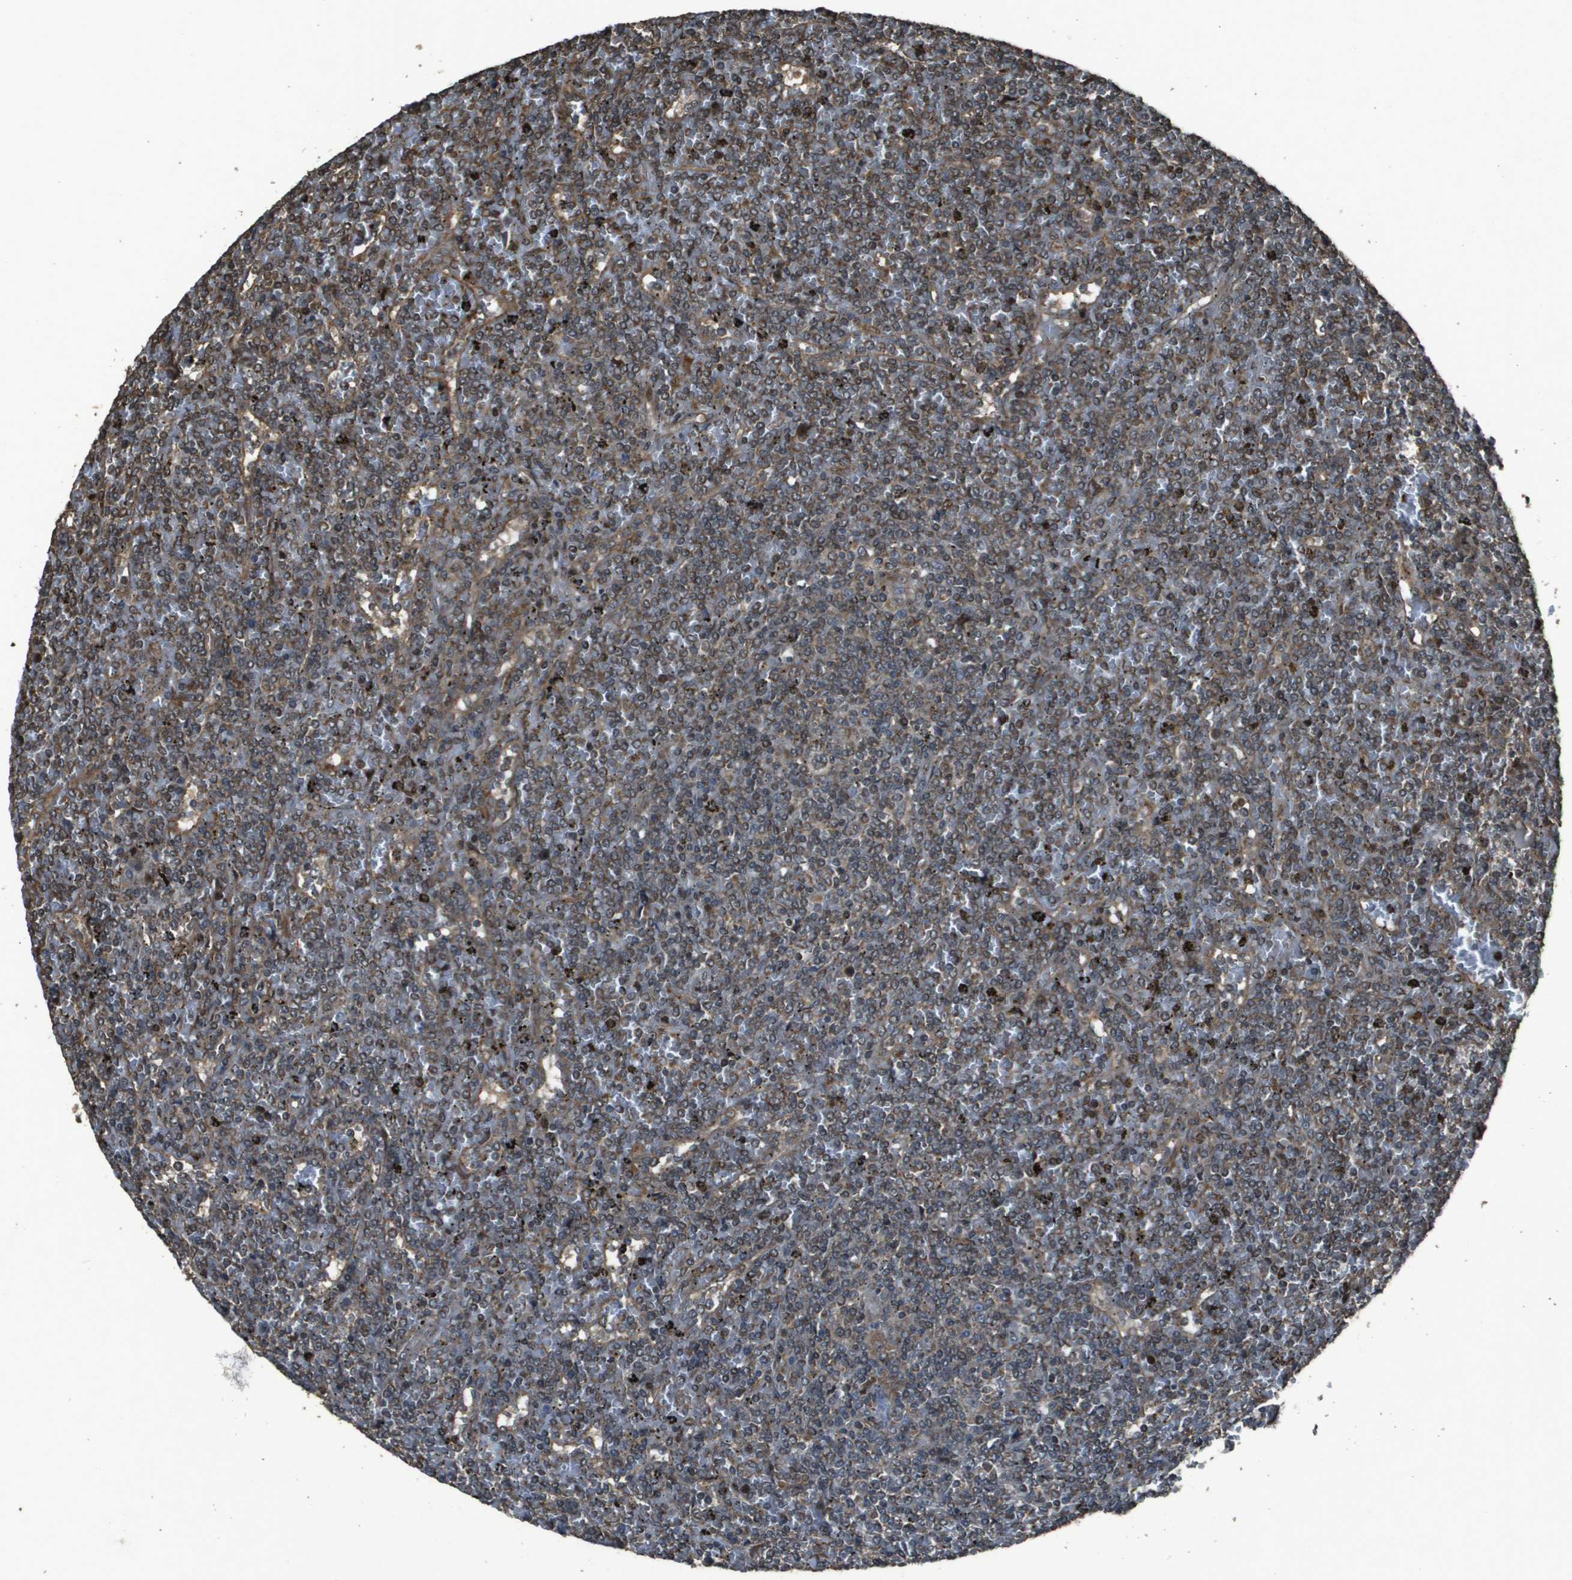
{"staining": {"intensity": "moderate", "quantity": ">75%", "location": "cytoplasmic/membranous"}, "tissue": "lymphoma", "cell_type": "Tumor cells", "image_type": "cancer", "snomed": [{"axis": "morphology", "description": "Malignant lymphoma, non-Hodgkin's type, Low grade"}, {"axis": "topography", "description": "Spleen"}], "caption": "Immunohistochemical staining of human malignant lymphoma, non-Hodgkin's type (low-grade) reveals moderate cytoplasmic/membranous protein positivity in approximately >75% of tumor cells.", "gene": "FIG4", "patient": {"sex": "female", "age": 19}}